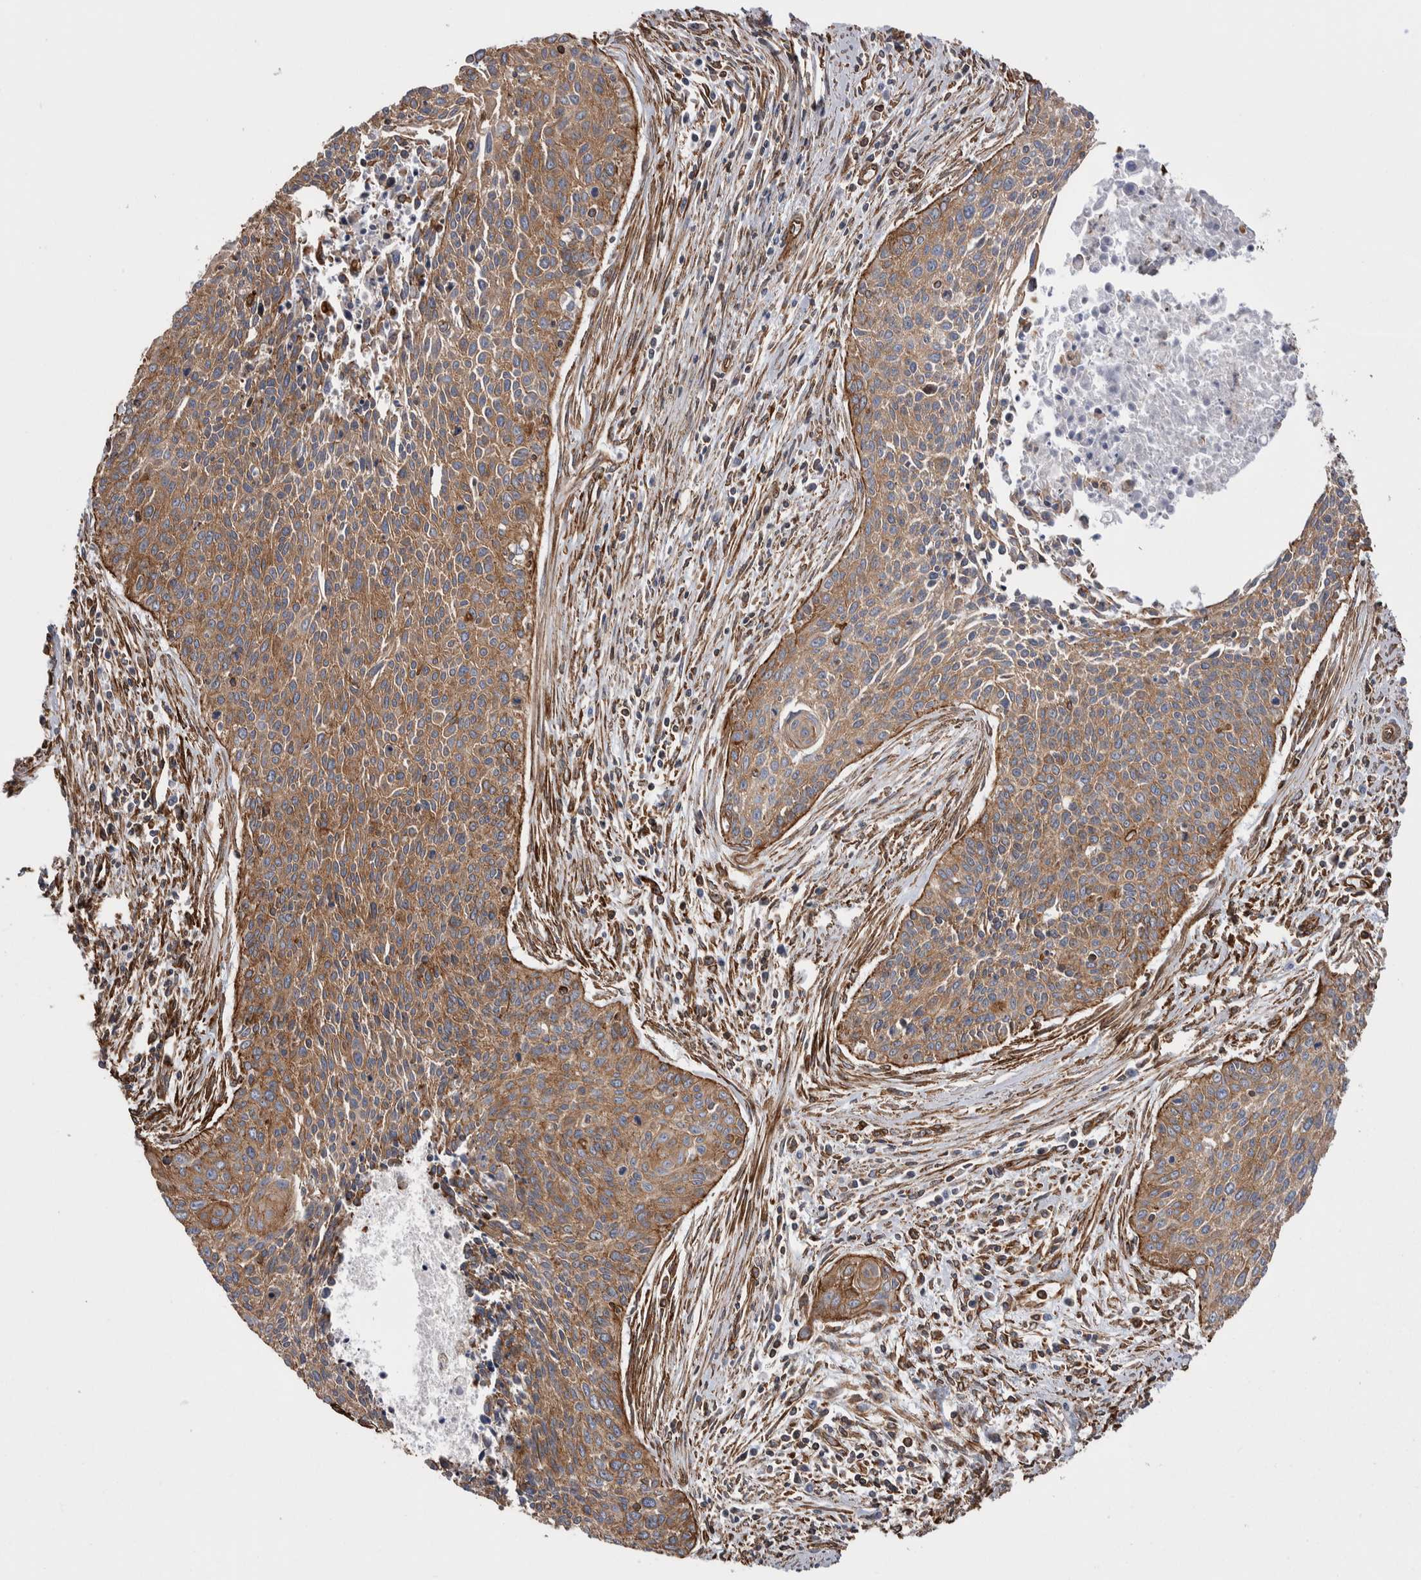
{"staining": {"intensity": "moderate", "quantity": ">75%", "location": "cytoplasmic/membranous"}, "tissue": "cervical cancer", "cell_type": "Tumor cells", "image_type": "cancer", "snomed": [{"axis": "morphology", "description": "Squamous cell carcinoma, NOS"}, {"axis": "topography", "description": "Cervix"}], "caption": "Immunohistochemical staining of cervical cancer (squamous cell carcinoma) shows moderate cytoplasmic/membranous protein expression in approximately >75% of tumor cells.", "gene": "KIF12", "patient": {"sex": "female", "age": 55}}